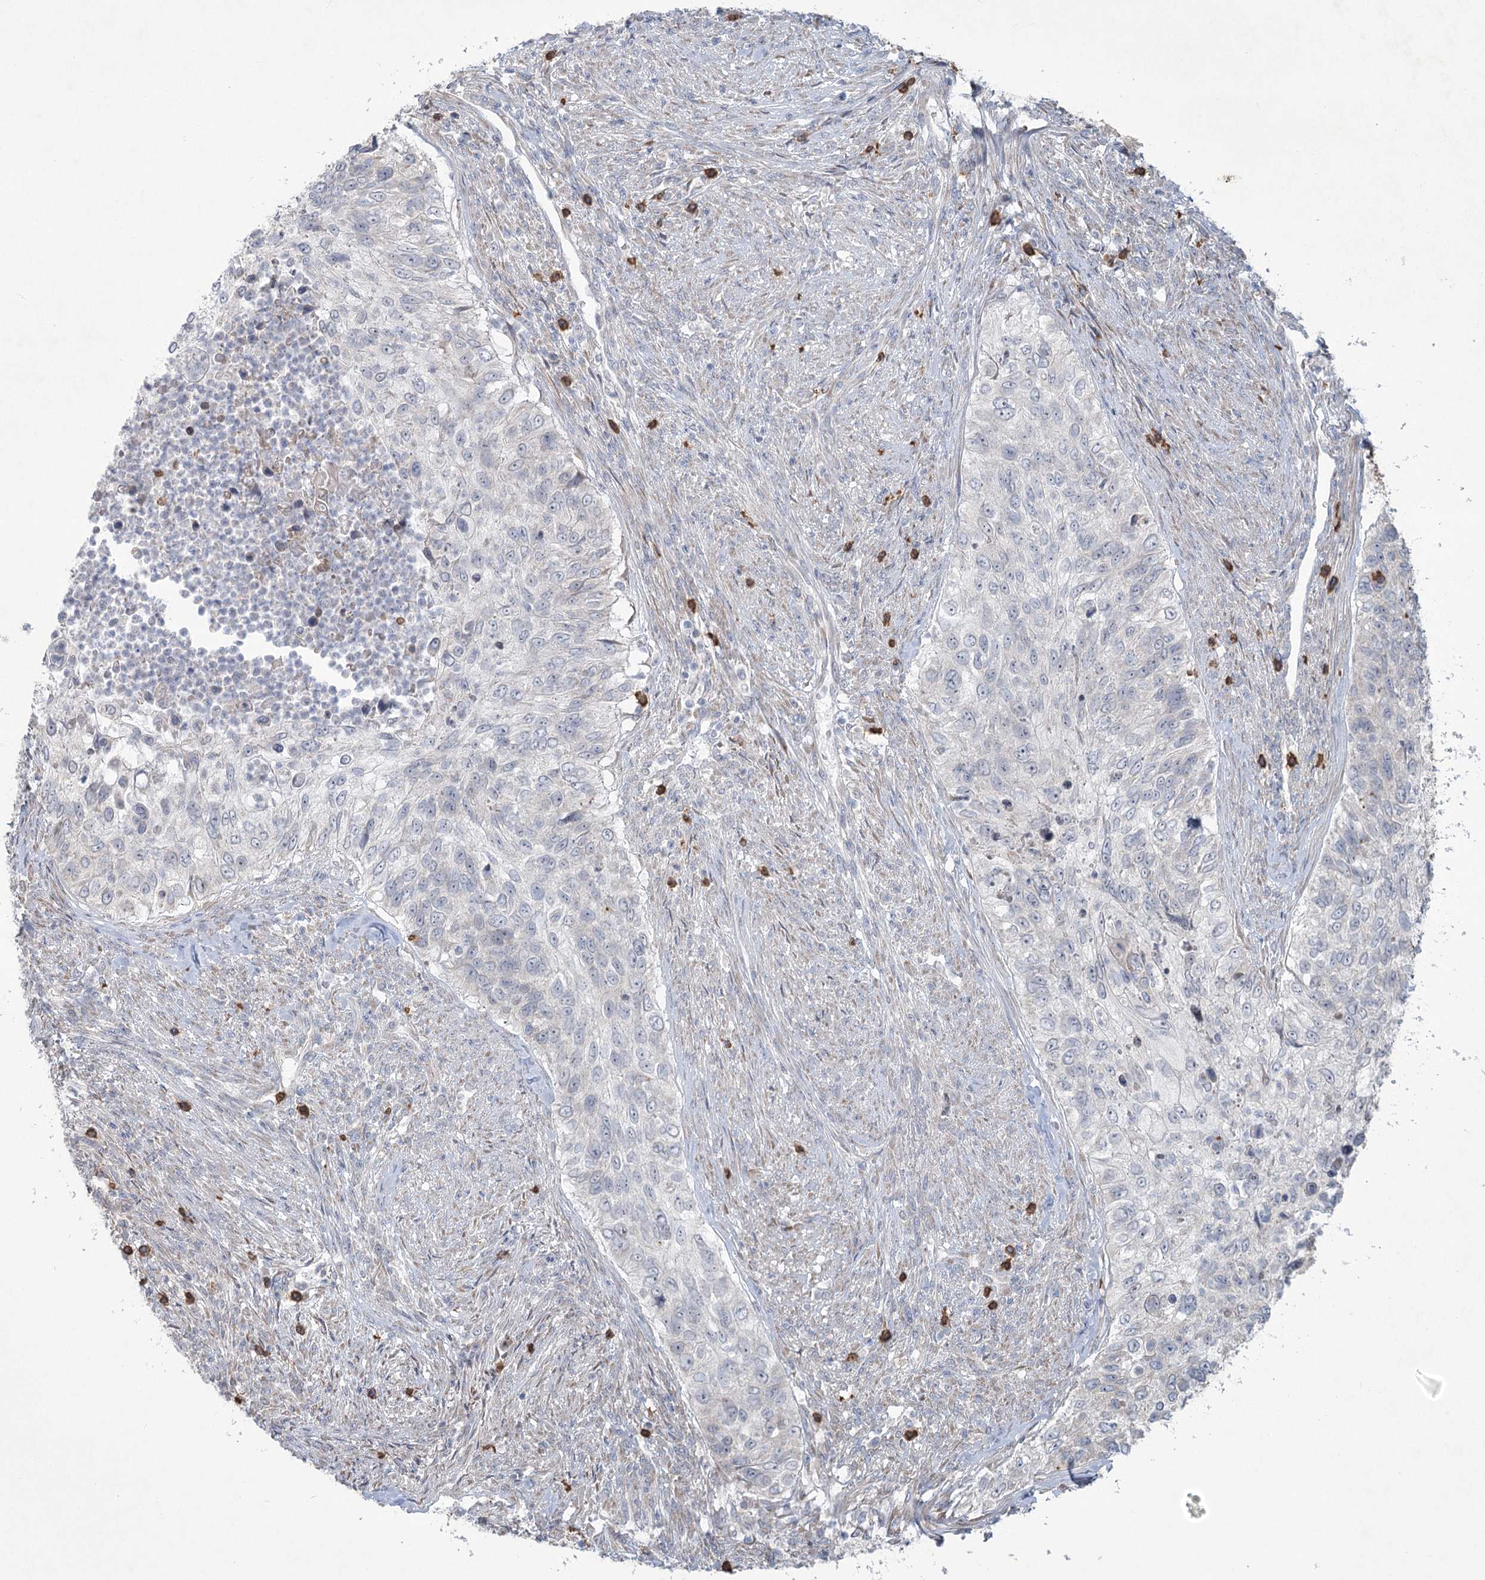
{"staining": {"intensity": "negative", "quantity": "none", "location": "none"}, "tissue": "urothelial cancer", "cell_type": "Tumor cells", "image_type": "cancer", "snomed": [{"axis": "morphology", "description": "Urothelial carcinoma, High grade"}, {"axis": "topography", "description": "Urinary bladder"}], "caption": "IHC image of neoplastic tissue: urothelial carcinoma (high-grade) stained with DAB exhibits no significant protein positivity in tumor cells.", "gene": "PLA2G12A", "patient": {"sex": "female", "age": 60}}